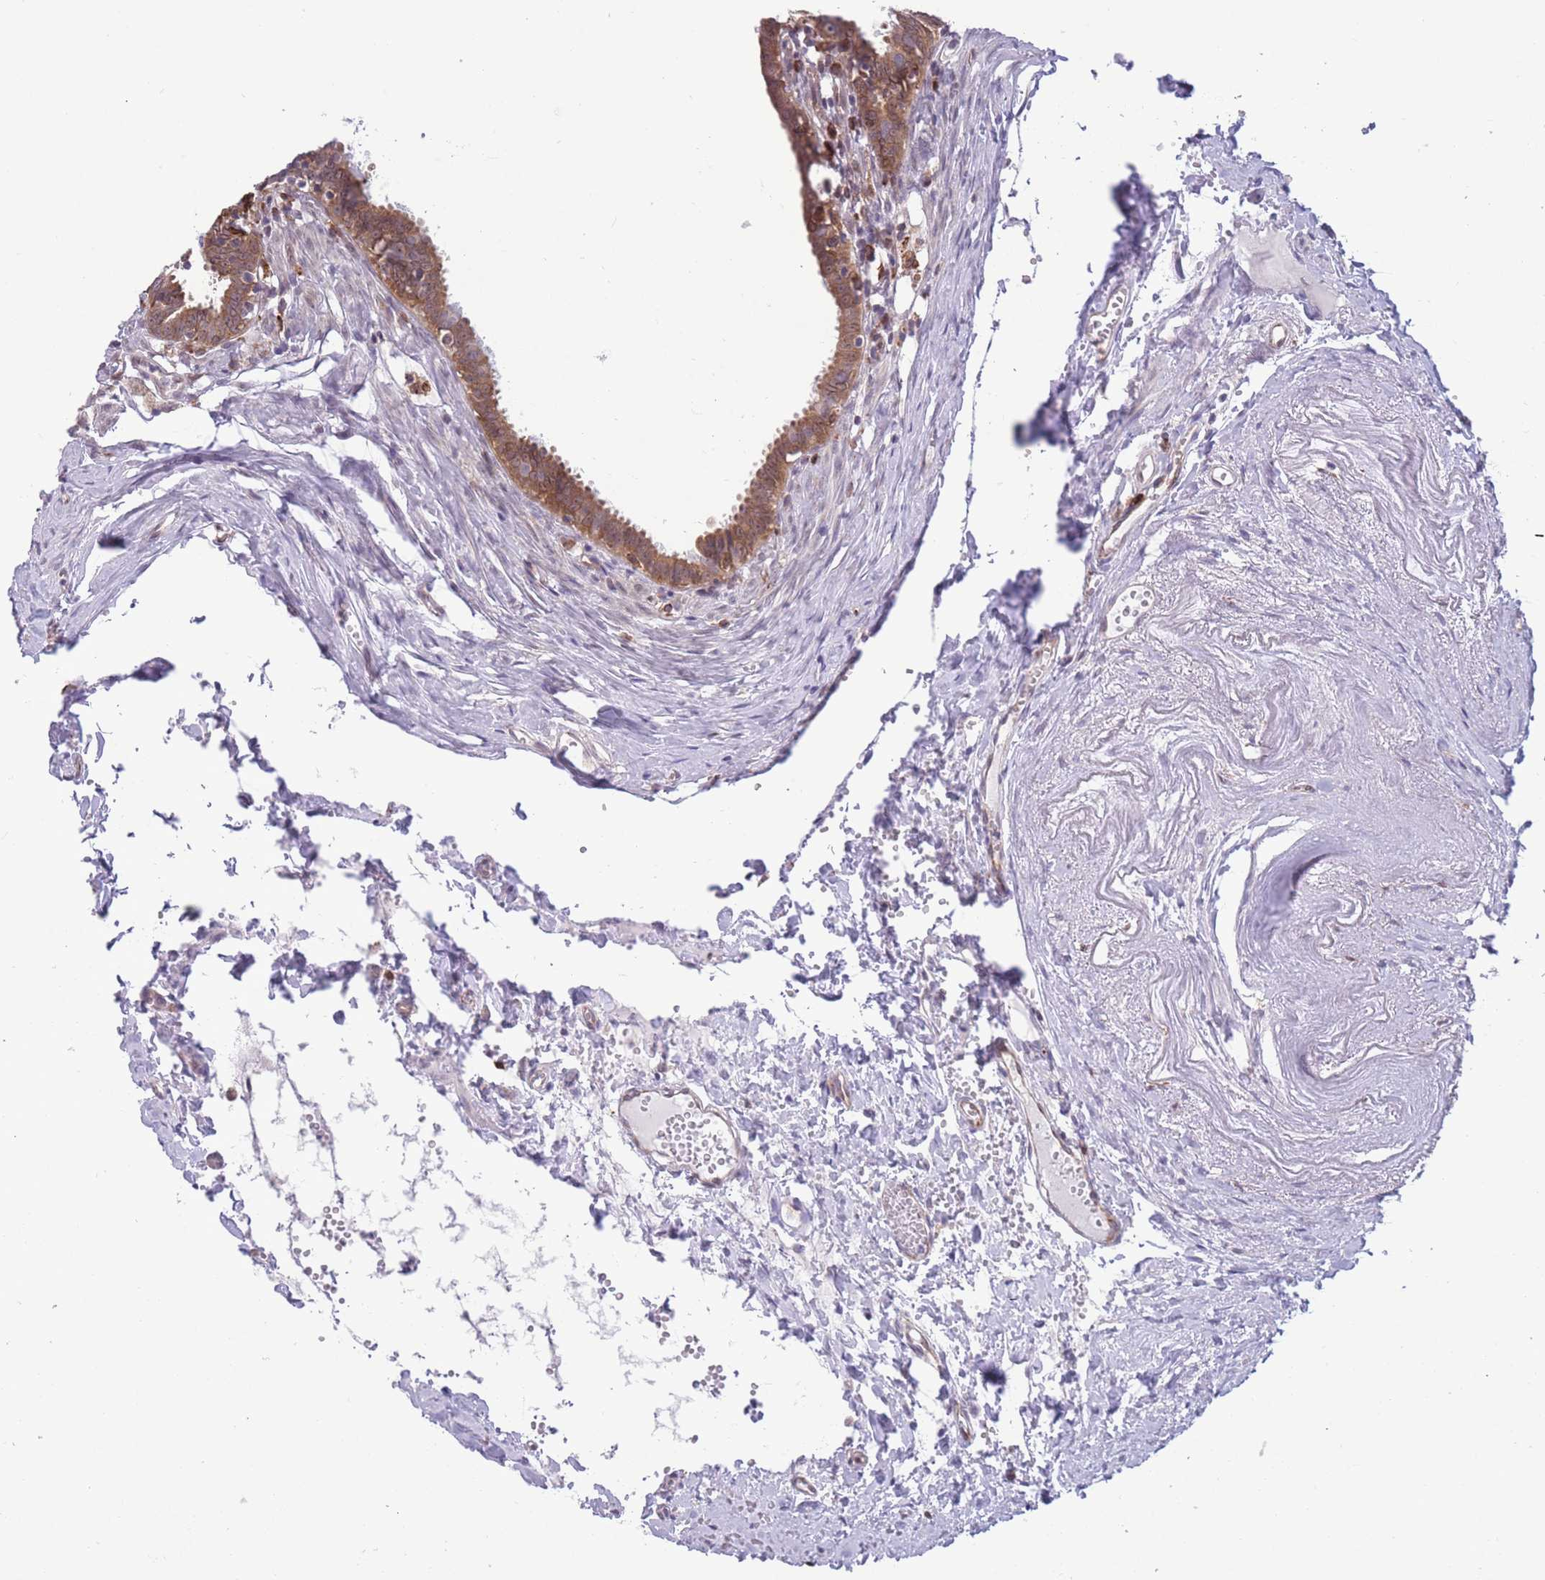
{"staining": {"intensity": "moderate", "quantity": "25%-75%", "location": "cytoplasmic/membranous"}, "tissue": "fallopian tube", "cell_type": "Glandular cells", "image_type": "normal", "snomed": [{"axis": "morphology", "description": "Normal tissue, NOS"}, {"axis": "morphology", "description": "Carcinoma, NOS"}, {"axis": "topography", "description": "Fallopian tube"}, {"axis": "topography", "description": "Ovary"}], "caption": "Protein expression analysis of normal human fallopian tube reveals moderate cytoplasmic/membranous expression in about 25%-75% of glandular cells.", "gene": "TMEM121", "patient": {"sex": "female", "age": 59}}